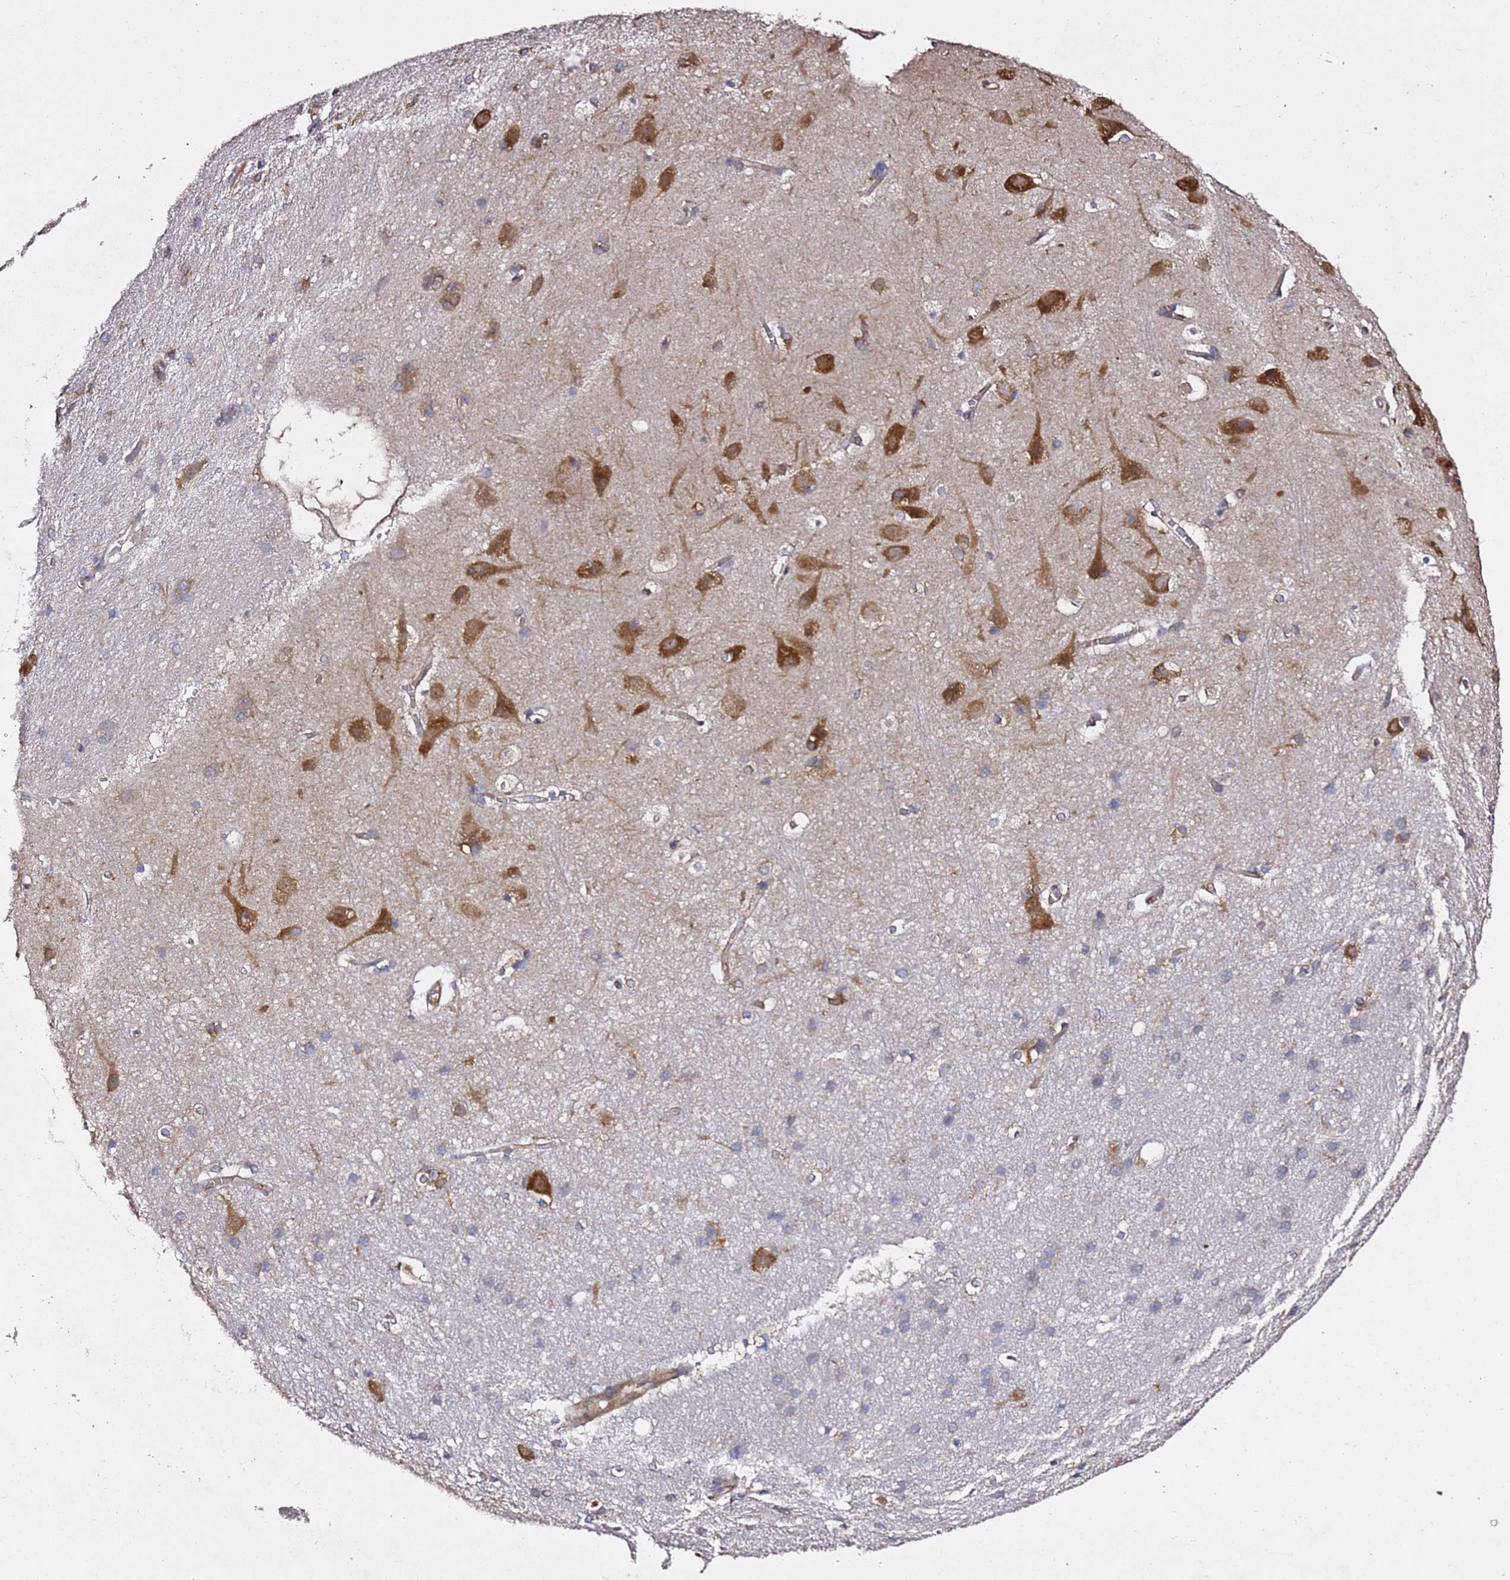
{"staining": {"intensity": "weak", "quantity": ">75%", "location": "cytoplasmic/membranous"}, "tissue": "cerebral cortex", "cell_type": "Endothelial cells", "image_type": "normal", "snomed": [{"axis": "morphology", "description": "Normal tissue, NOS"}, {"axis": "topography", "description": "Cerebral cortex"}], "caption": "A high-resolution micrograph shows immunohistochemistry staining of unremarkable cerebral cortex, which demonstrates weak cytoplasmic/membranous positivity in approximately >75% of endothelial cells.", "gene": "TPST1", "patient": {"sex": "male", "age": 54}}